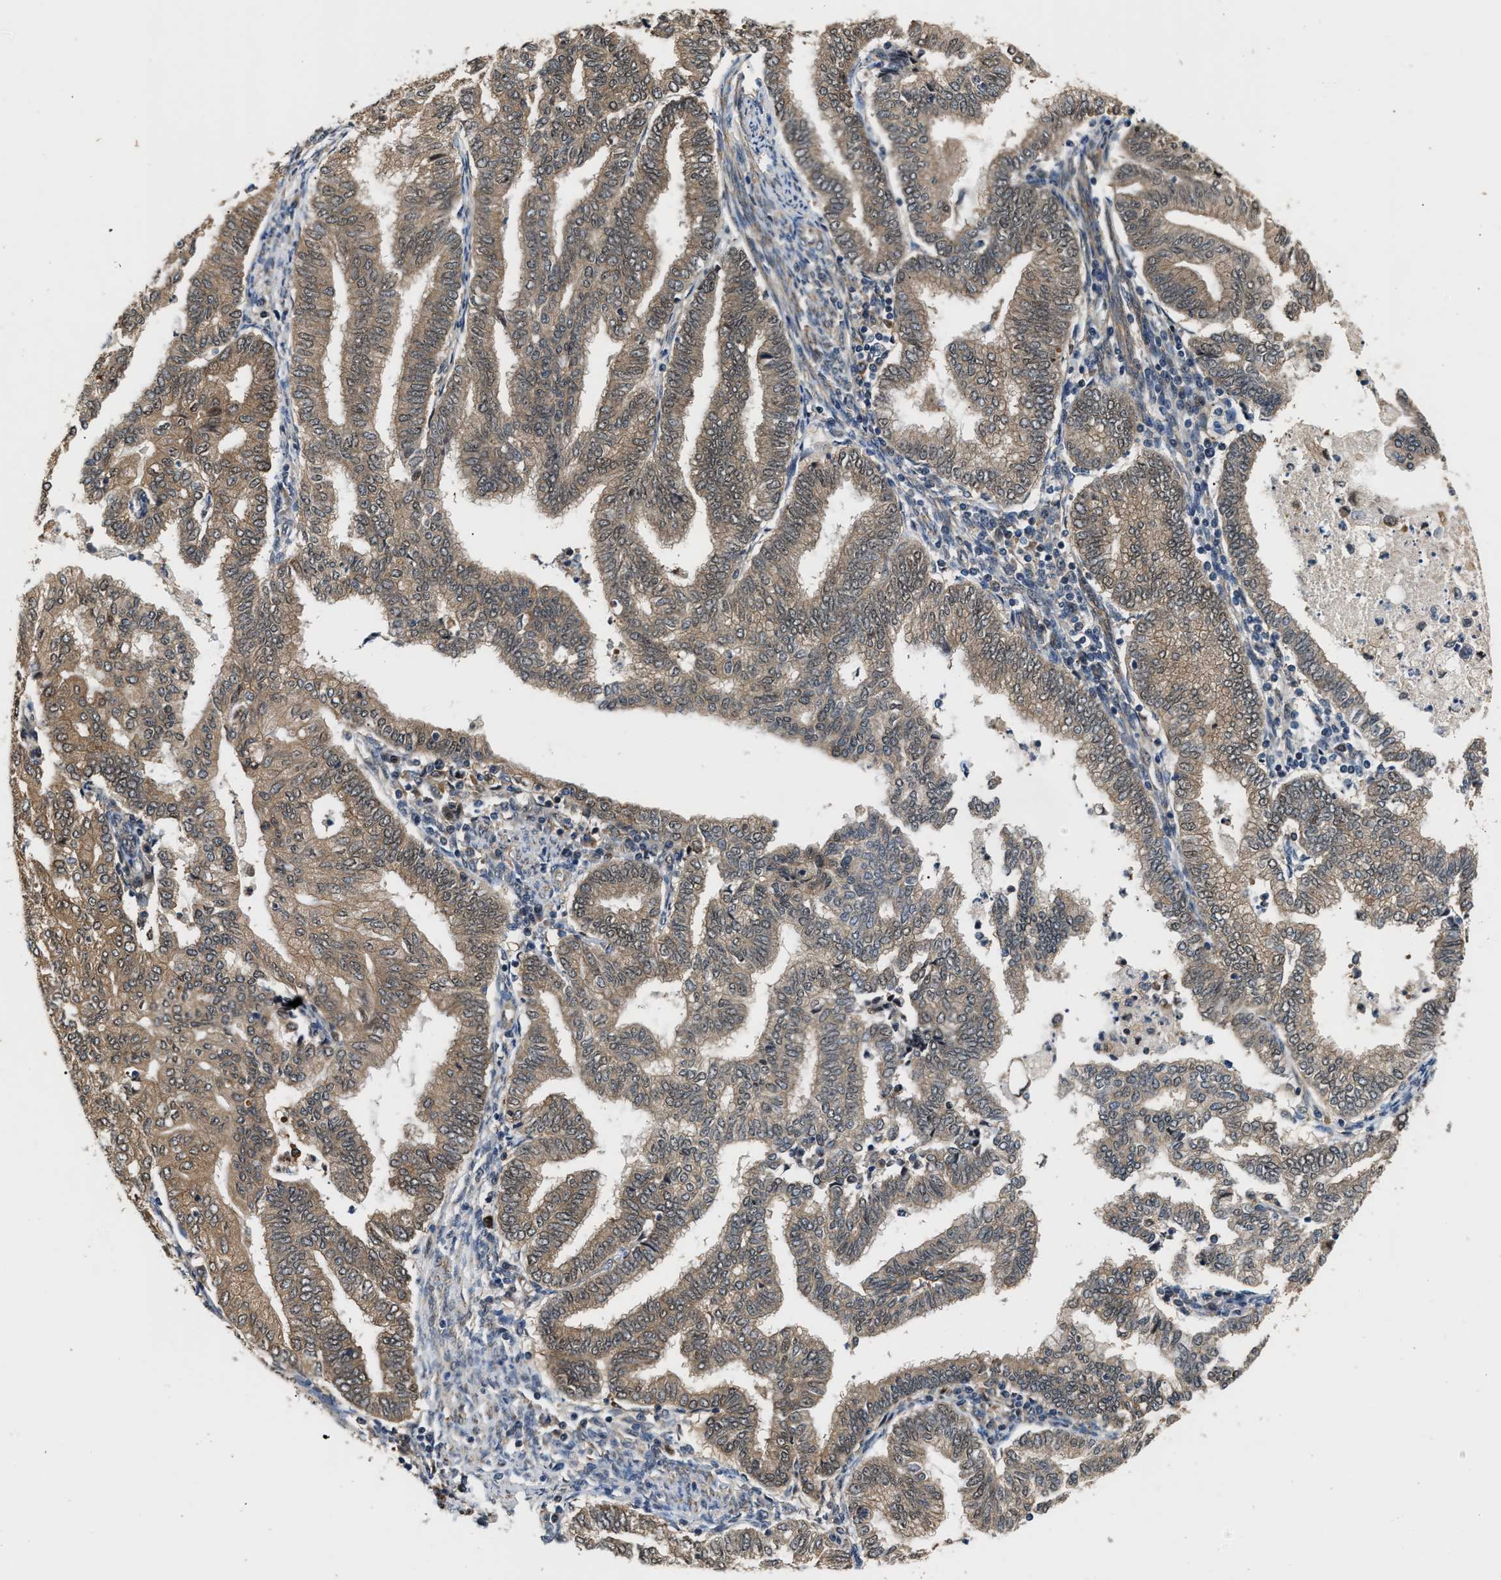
{"staining": {"intensity": "weak", "quantity": ">75%", "location": "cytoplasmic/membranous"}, "tissue": "endometrial cancer", "cell_type": "Tumor cells", "image_type": "cancer", "snomed": [{"axis": "morphology", "description": "Polyp, NOS"}, {"axis": "morphology", "description": "Adenocarcinoma, NOS"}, {"axis": "morphology", "description": "Adenoma, NOS"}, {"axis": "topography", "description": "Endometrium"}], "caption": "Protein staining by IHC exhibits weak cytoplasmic/membranous positivity in about >75% of tumor cells in endometrial adenoma.", "gene": "LARP6", "patient": {"sex": "female", "age": 79}}